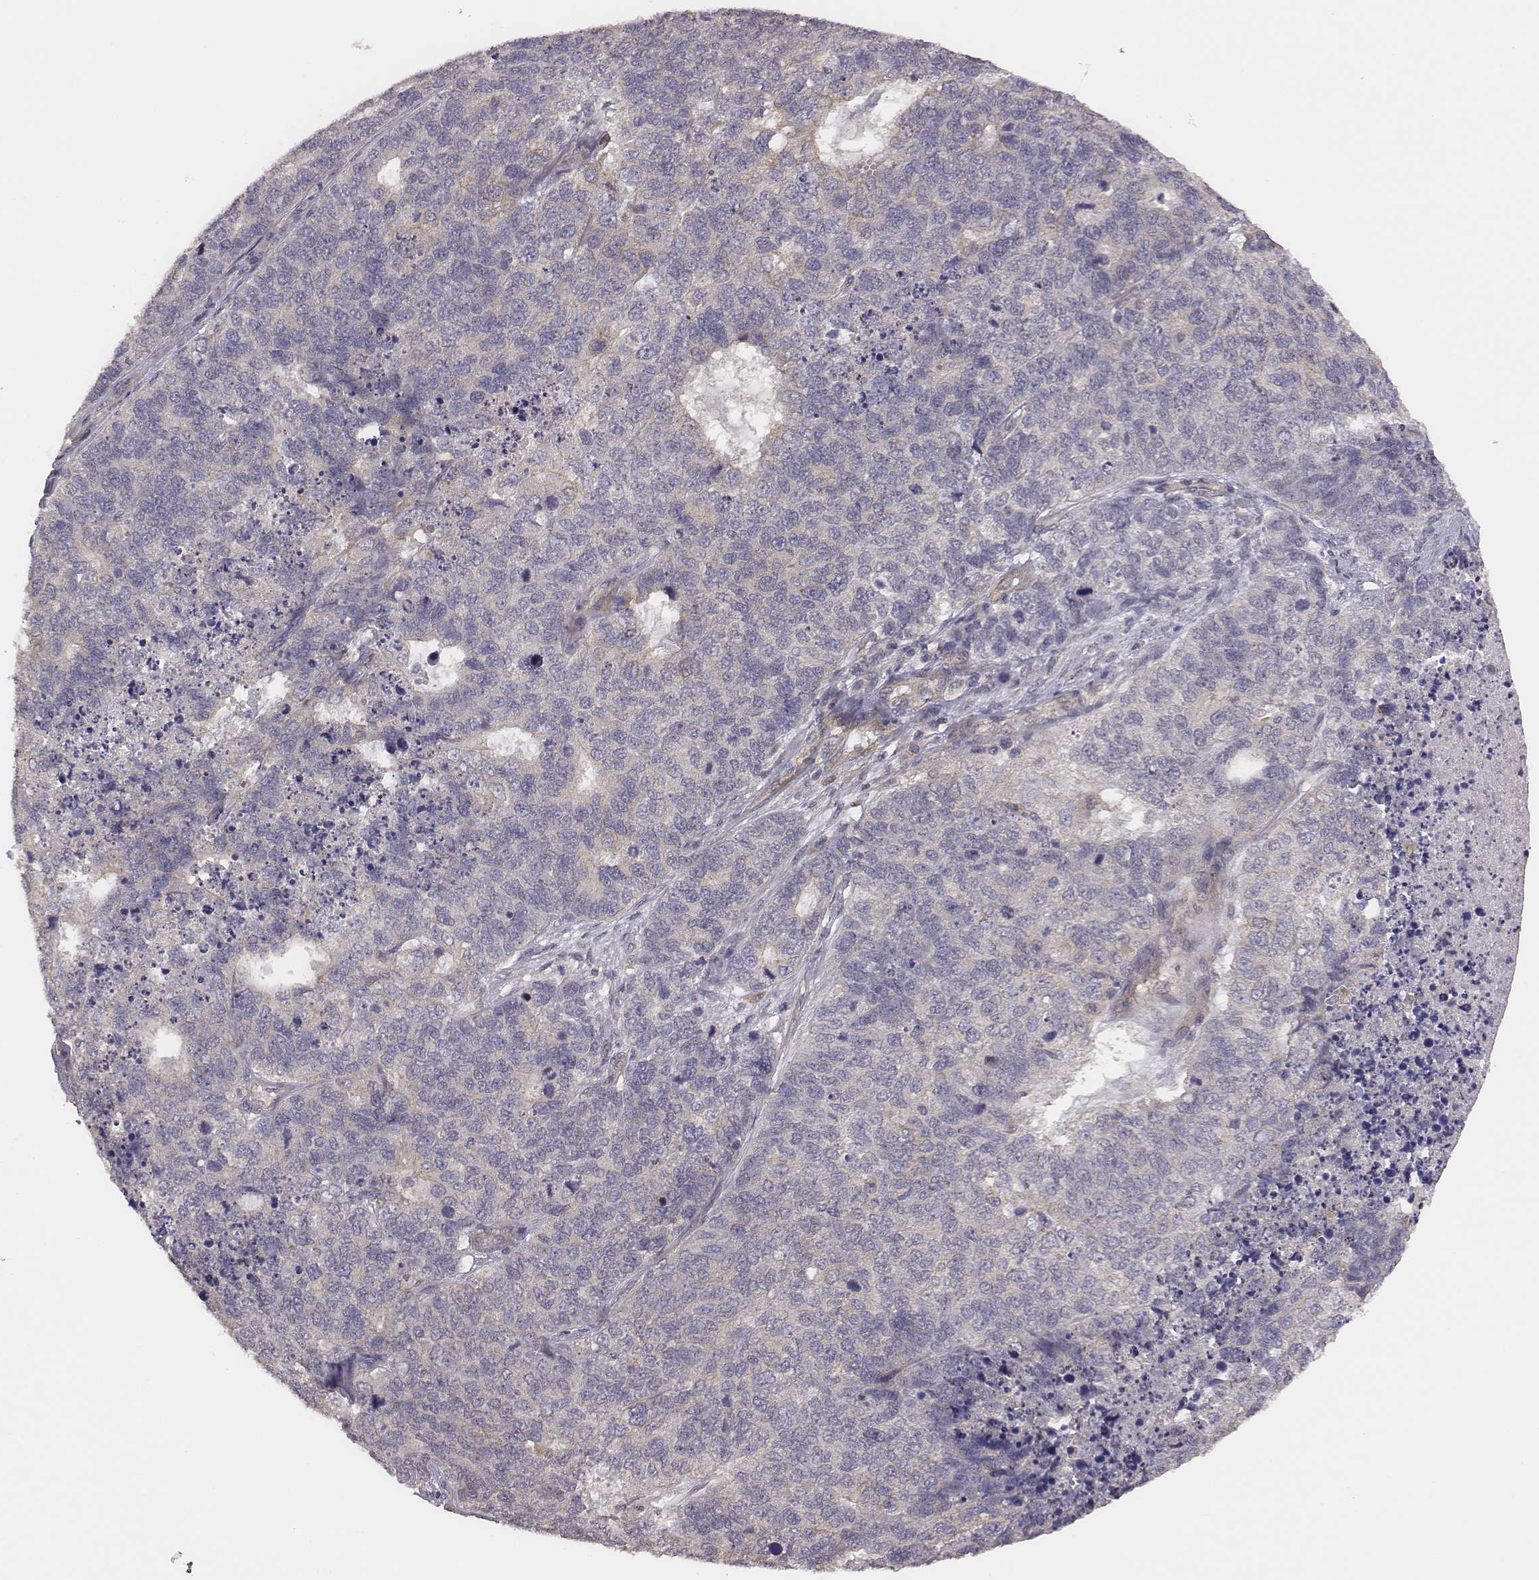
{"staining": {"intensity": "negative", "quantity": "none", "location": "none"}, "tissue": "cervical cancer", "cell_type": "Tumor cells", "image_type": "cancer", "snomed": [{"axis": "morphology", "description": "Squamous cell carcinoma, NOS"}, {"axis": "topography", "description": "Cervix"}], "caption": "Cervical cancer (squamous cell carcinoma) was stained to show a protein in brown. There is no significant staining in tumor cells.", "gene": "SCARF1", "patient": {"sex": "female", "age": 63}}